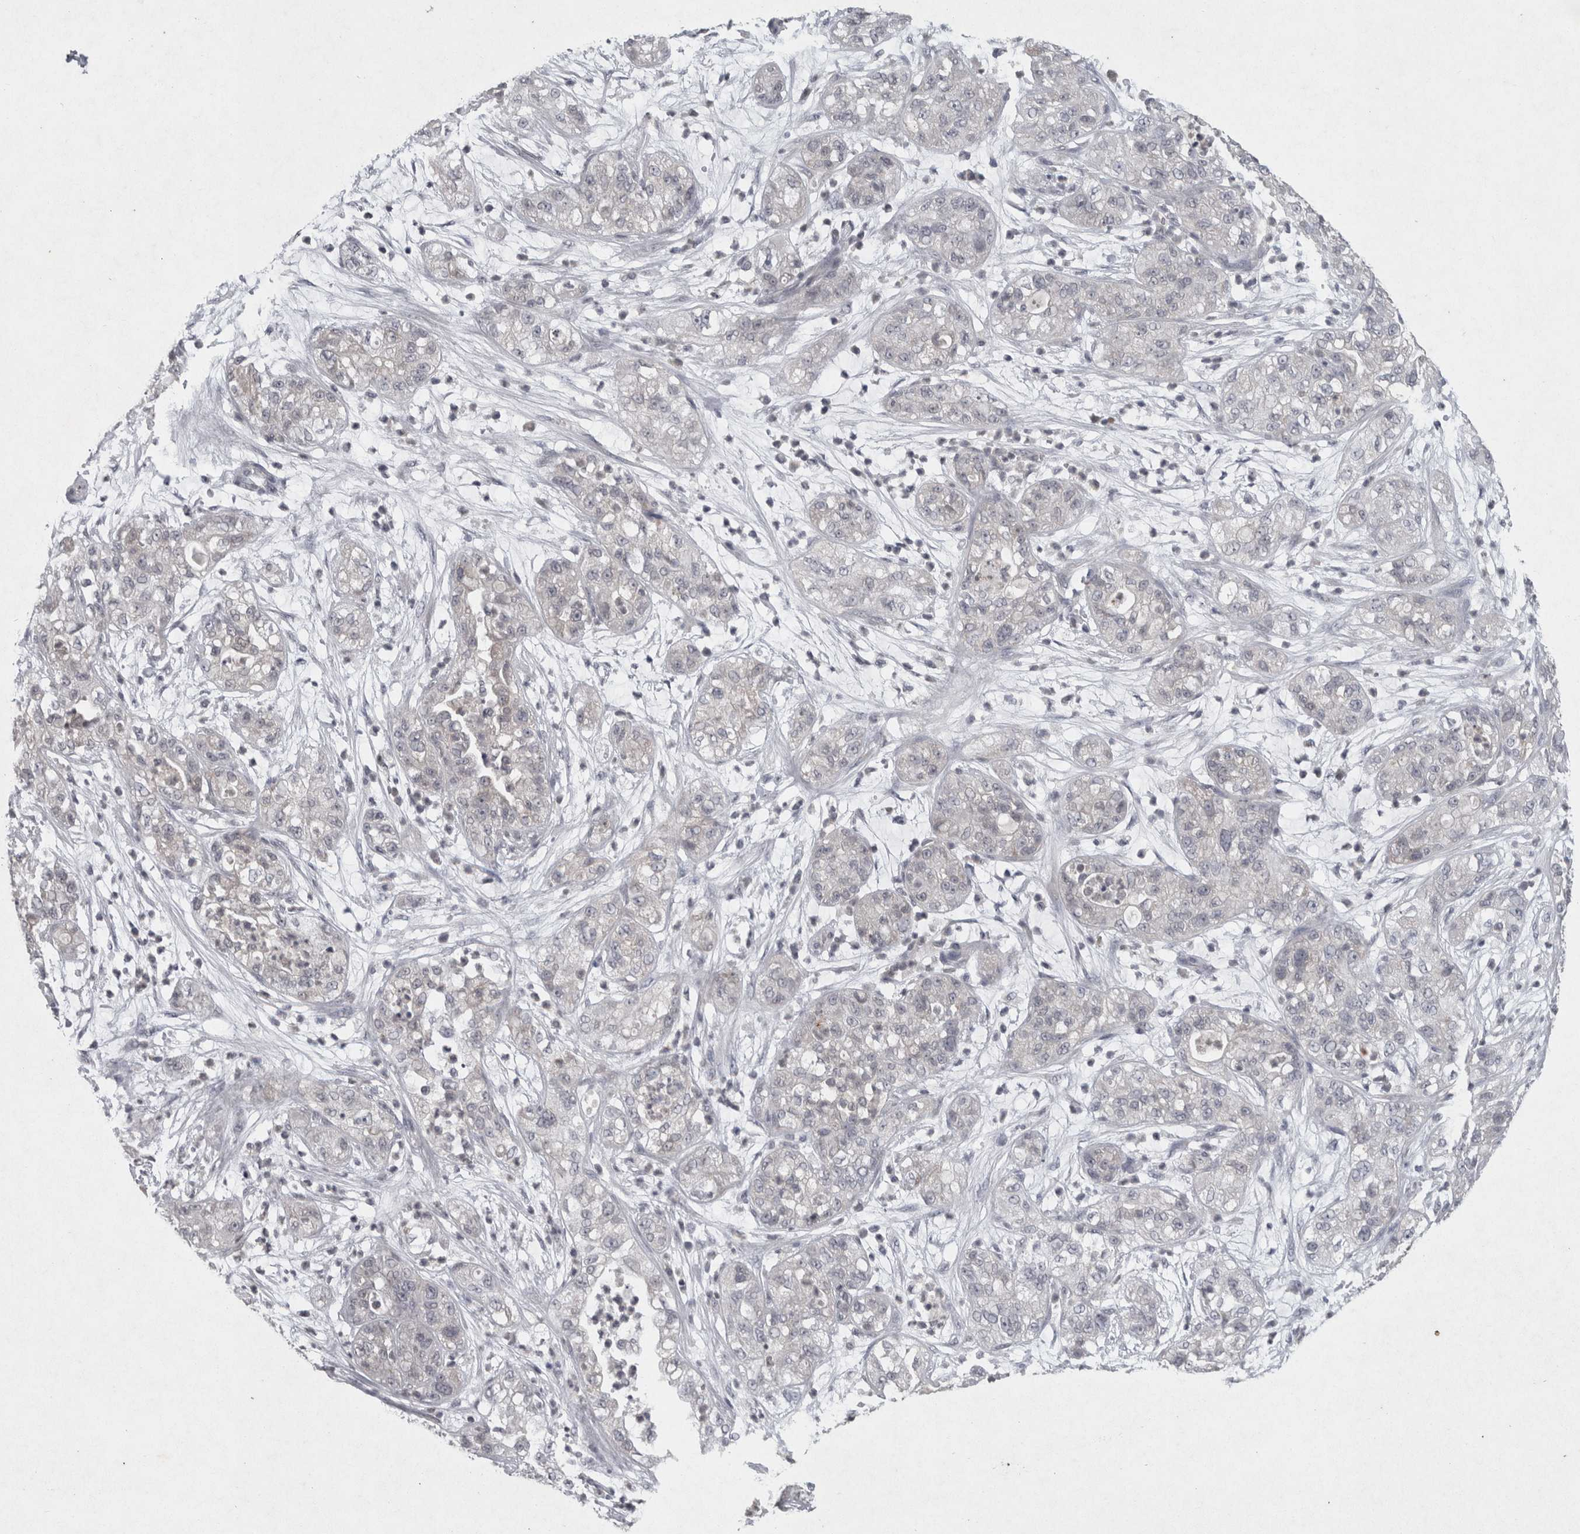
{"staining": {"intensity": "negative", "quantity": "none", "location": "none"}, "tissue": "pancreatic cancer", "cell_type": "Tumor cells", "image_type": "cancer", "snomed": [{"axis": "morphology", "description": "Adenocarcinoma, NOS"}, {"axis": "topography", "description": "Pancreas"}], "caption": "IHC image of neoplastic tissue: pancreatic cancer stained with DAB (3,3'-diaminobenzidine) shows no significant protein positivity in tumor cells.", "gene": "WNT7A", "patient": {"sex": "female", "age": 78}}